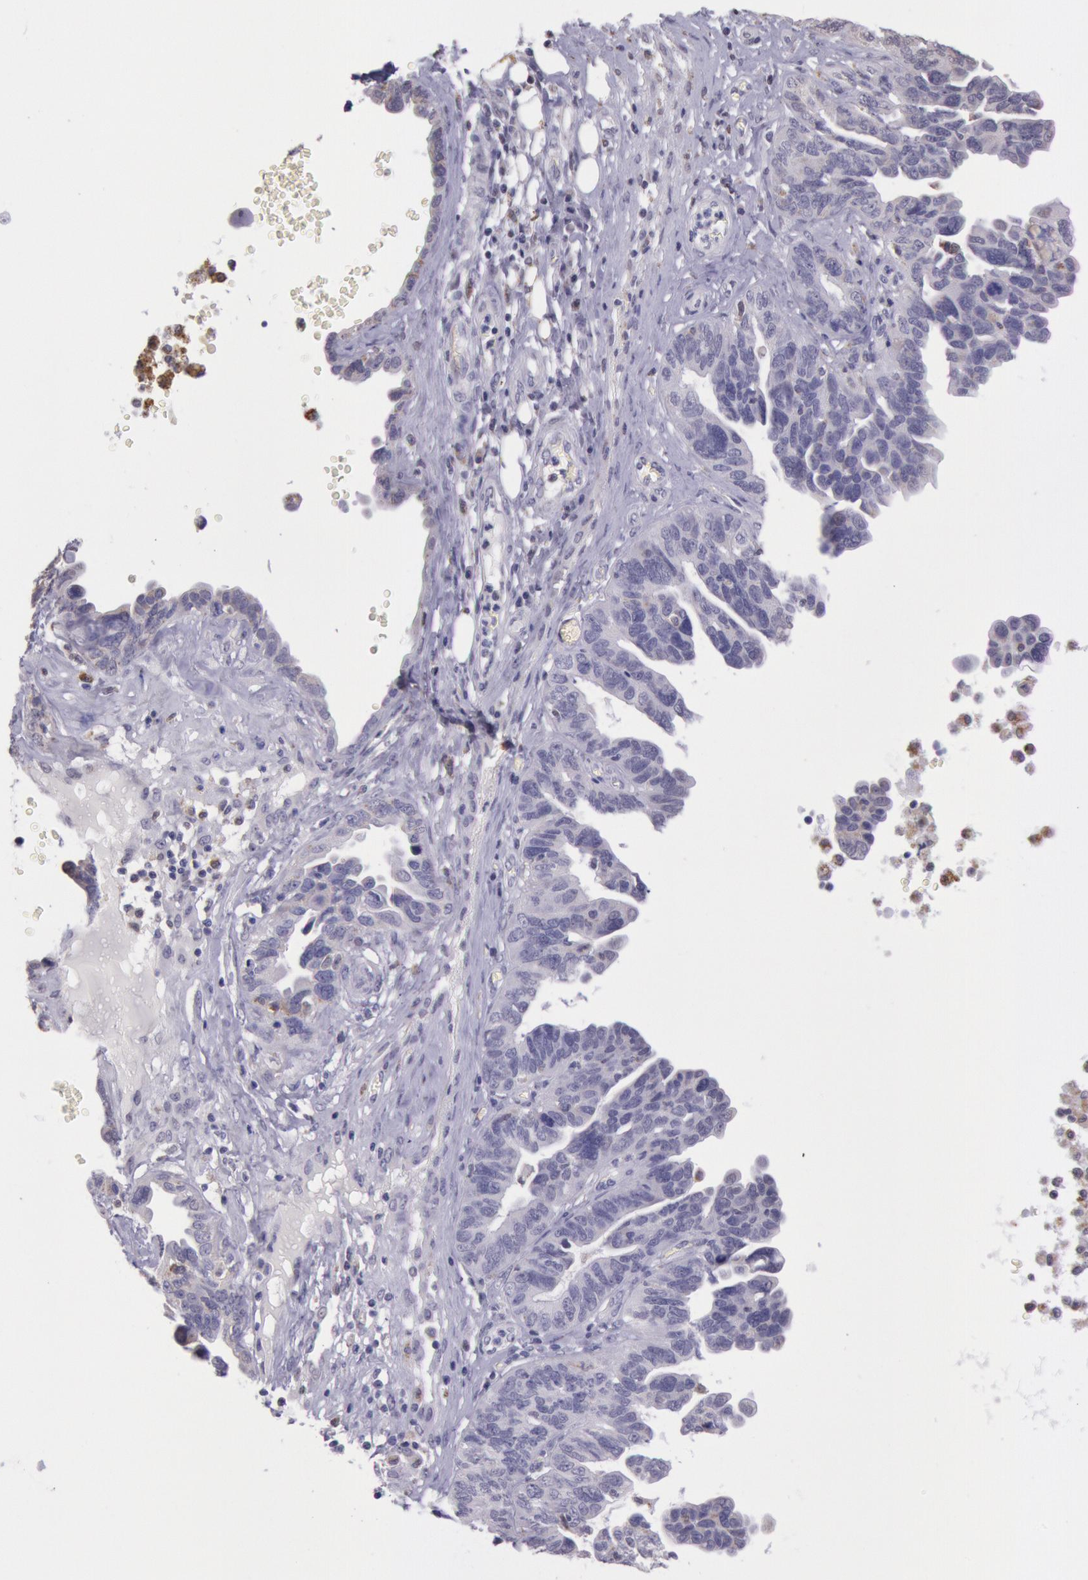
{"staining": {"intensity": "weak", "quantity": "25%-75%", "location": "cytoplasmic/membranous"}, "tissue": "ovarian cancer", "cell_type": "Tumor cells", "image_type": "cancer", "snomed": [{"axis": "morphology", "description": "Cystadenocarcinoma, serous, NOS"}, {"axis": "topography", "description": "Ovary"}], "caption": "Serous cystadenocarcinoma (ovarian) stained with immunohistochemistry shows weak cytoplasmic/membranous expression in approximately 25%-75% of tumor cells.", "gene": "FRMD6", "patient": {"sex": "female", "age": 64}}